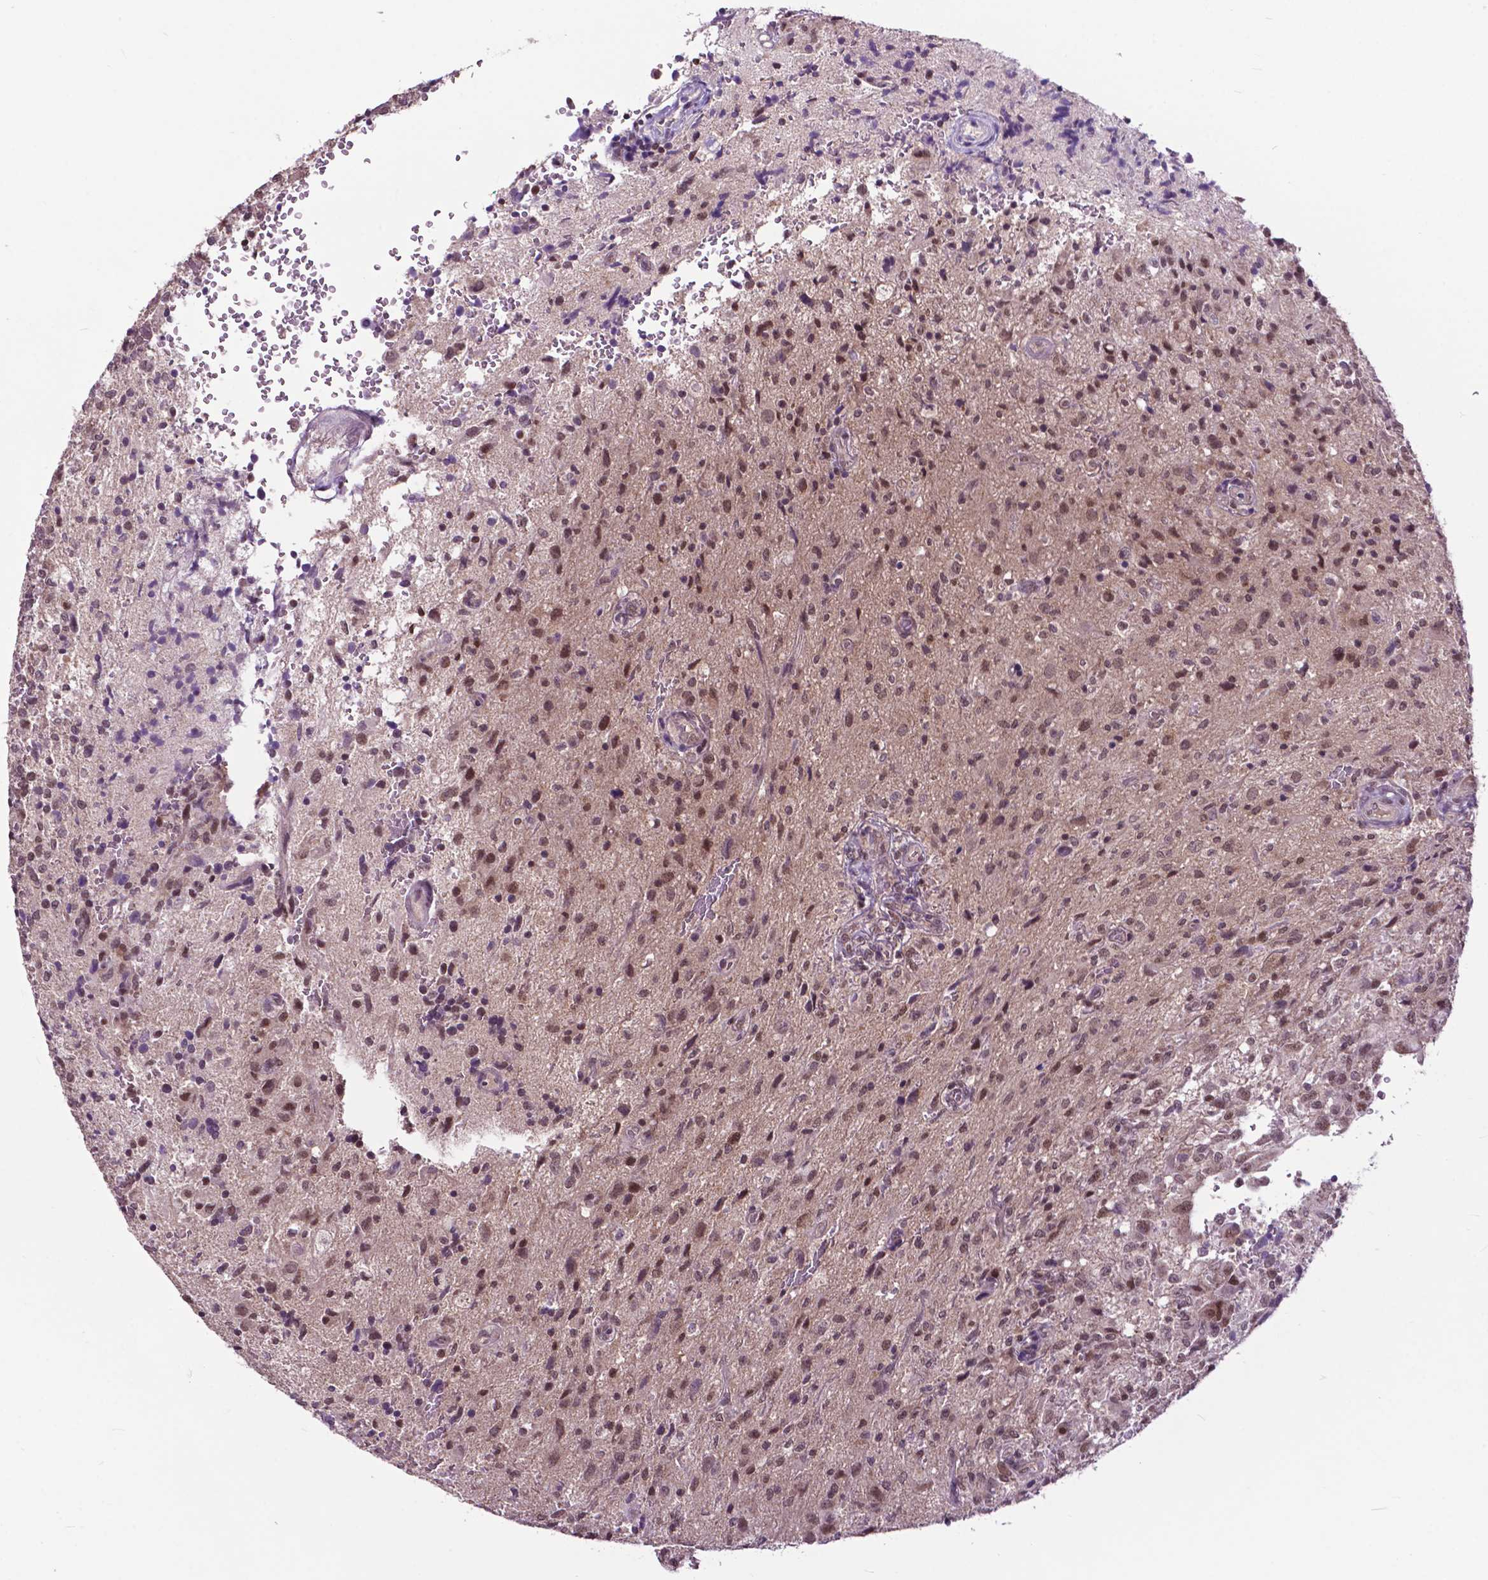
{"staining": {"intensity": "moderate", "quantity": ">75%", "location": "nuclear"}, "tissue": "glioma", "cell_type": "Tumor cells", "image_type": "cancer", "snomed": [{"axis": "morphology", "description": "Glioma, malignant, High grade"}, {"axis": "topography", "description": "Brain"}], "caption": "Glioma tissue displays moderate nuclear expression in approximately >75% of tumor cells", "gene": "FAF1", "patient": {"sex": "male", "age": 68}}